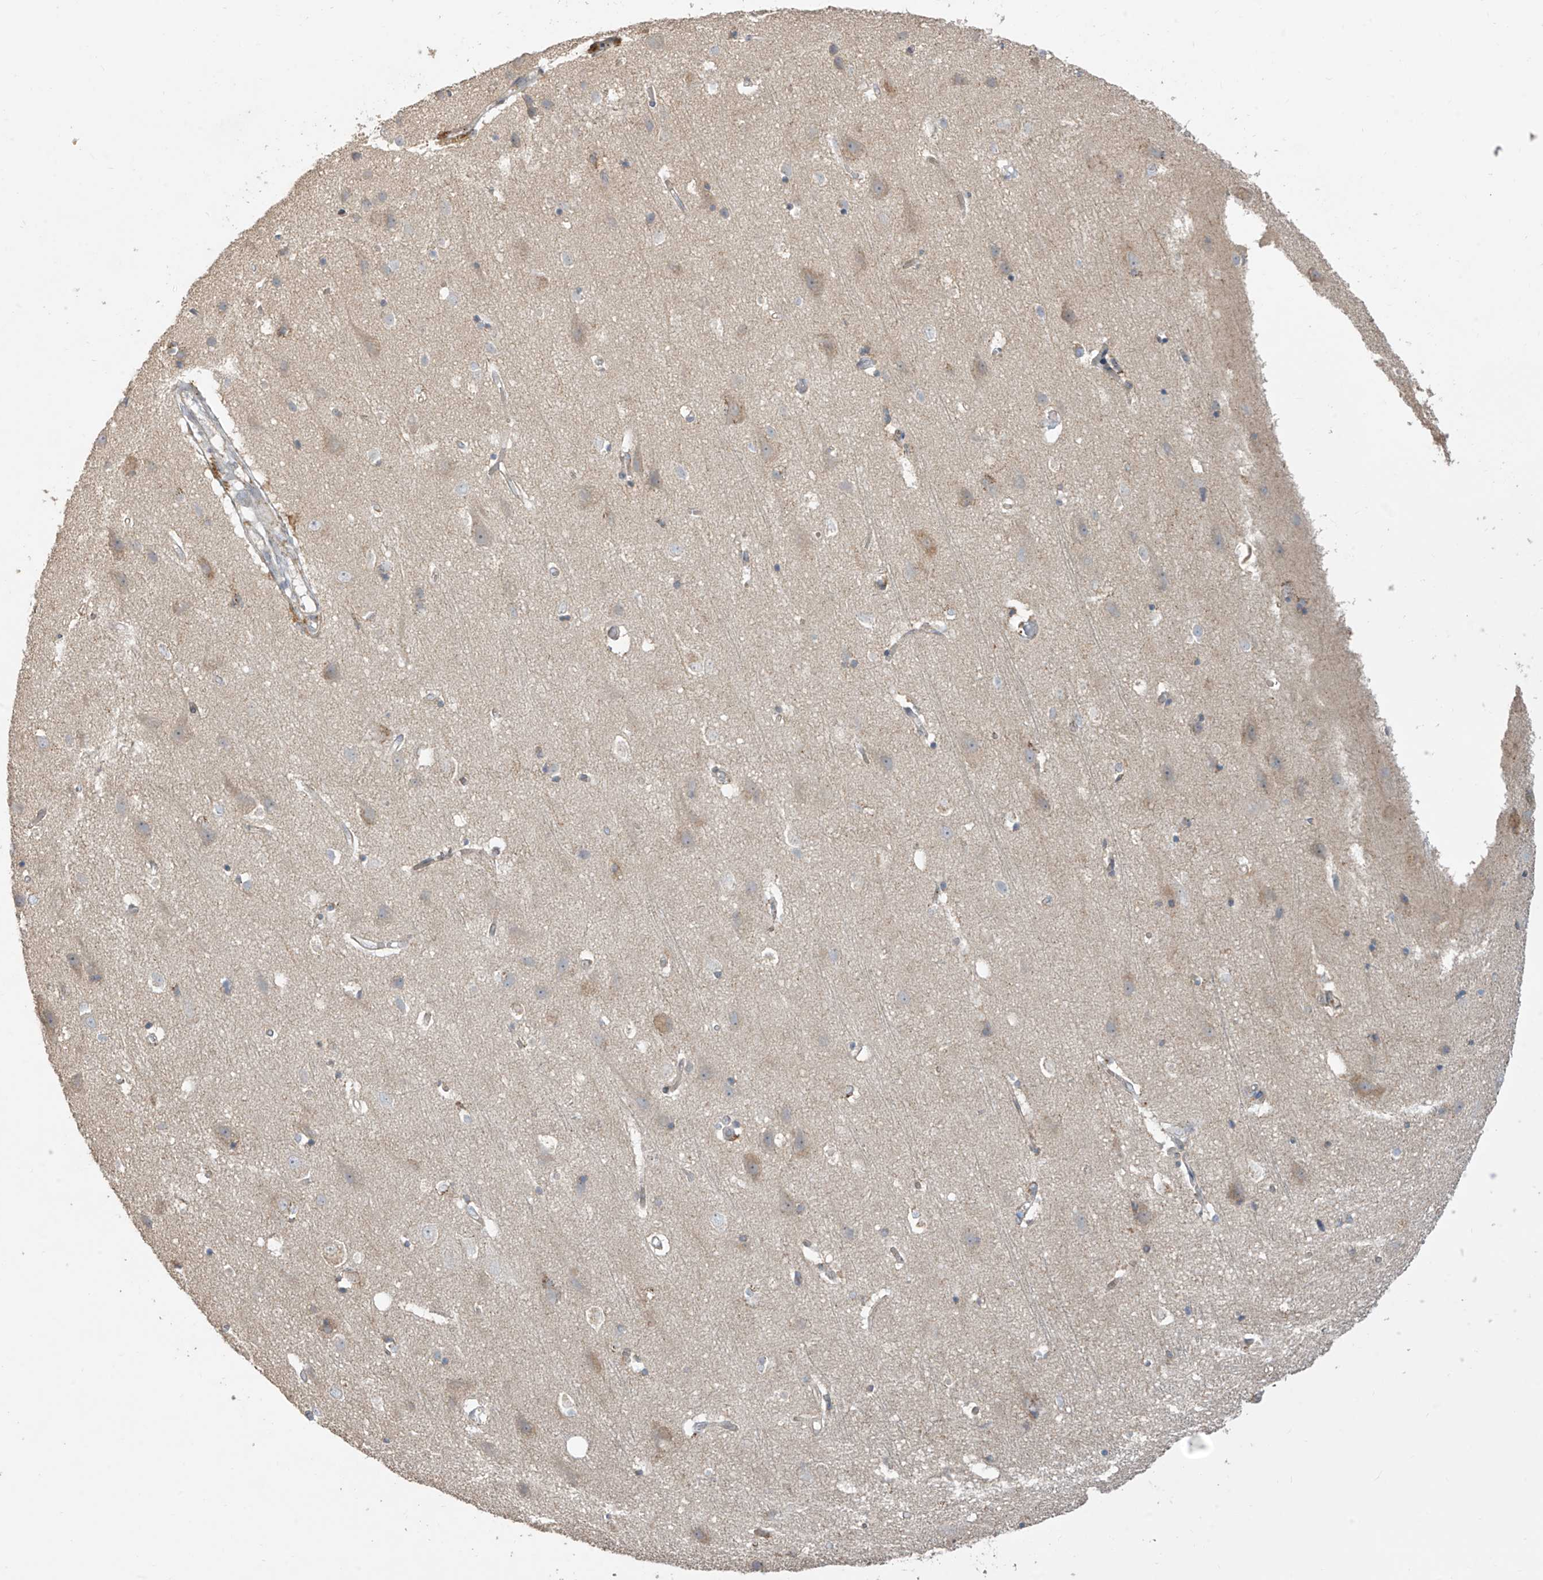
{"staining": {"intensity": "negative", "quantity": "none", "location": "none"}, "tissue": "cerebral cortex", "cell_type": "Endothelial cells", "image_type": "normal", "snomed": [{"axis": "morphology", "description": "Normal tissue, NOS"}, {"axis": "topography", "description": "Cerebral cortex"}], "caption": "IHC image of benign human cerebral cortex stained for a protein (brown), which reveals no expression in endothelial cells.", "gene": "ABTB1", "patient": {"sex": "male", "age": 54}}